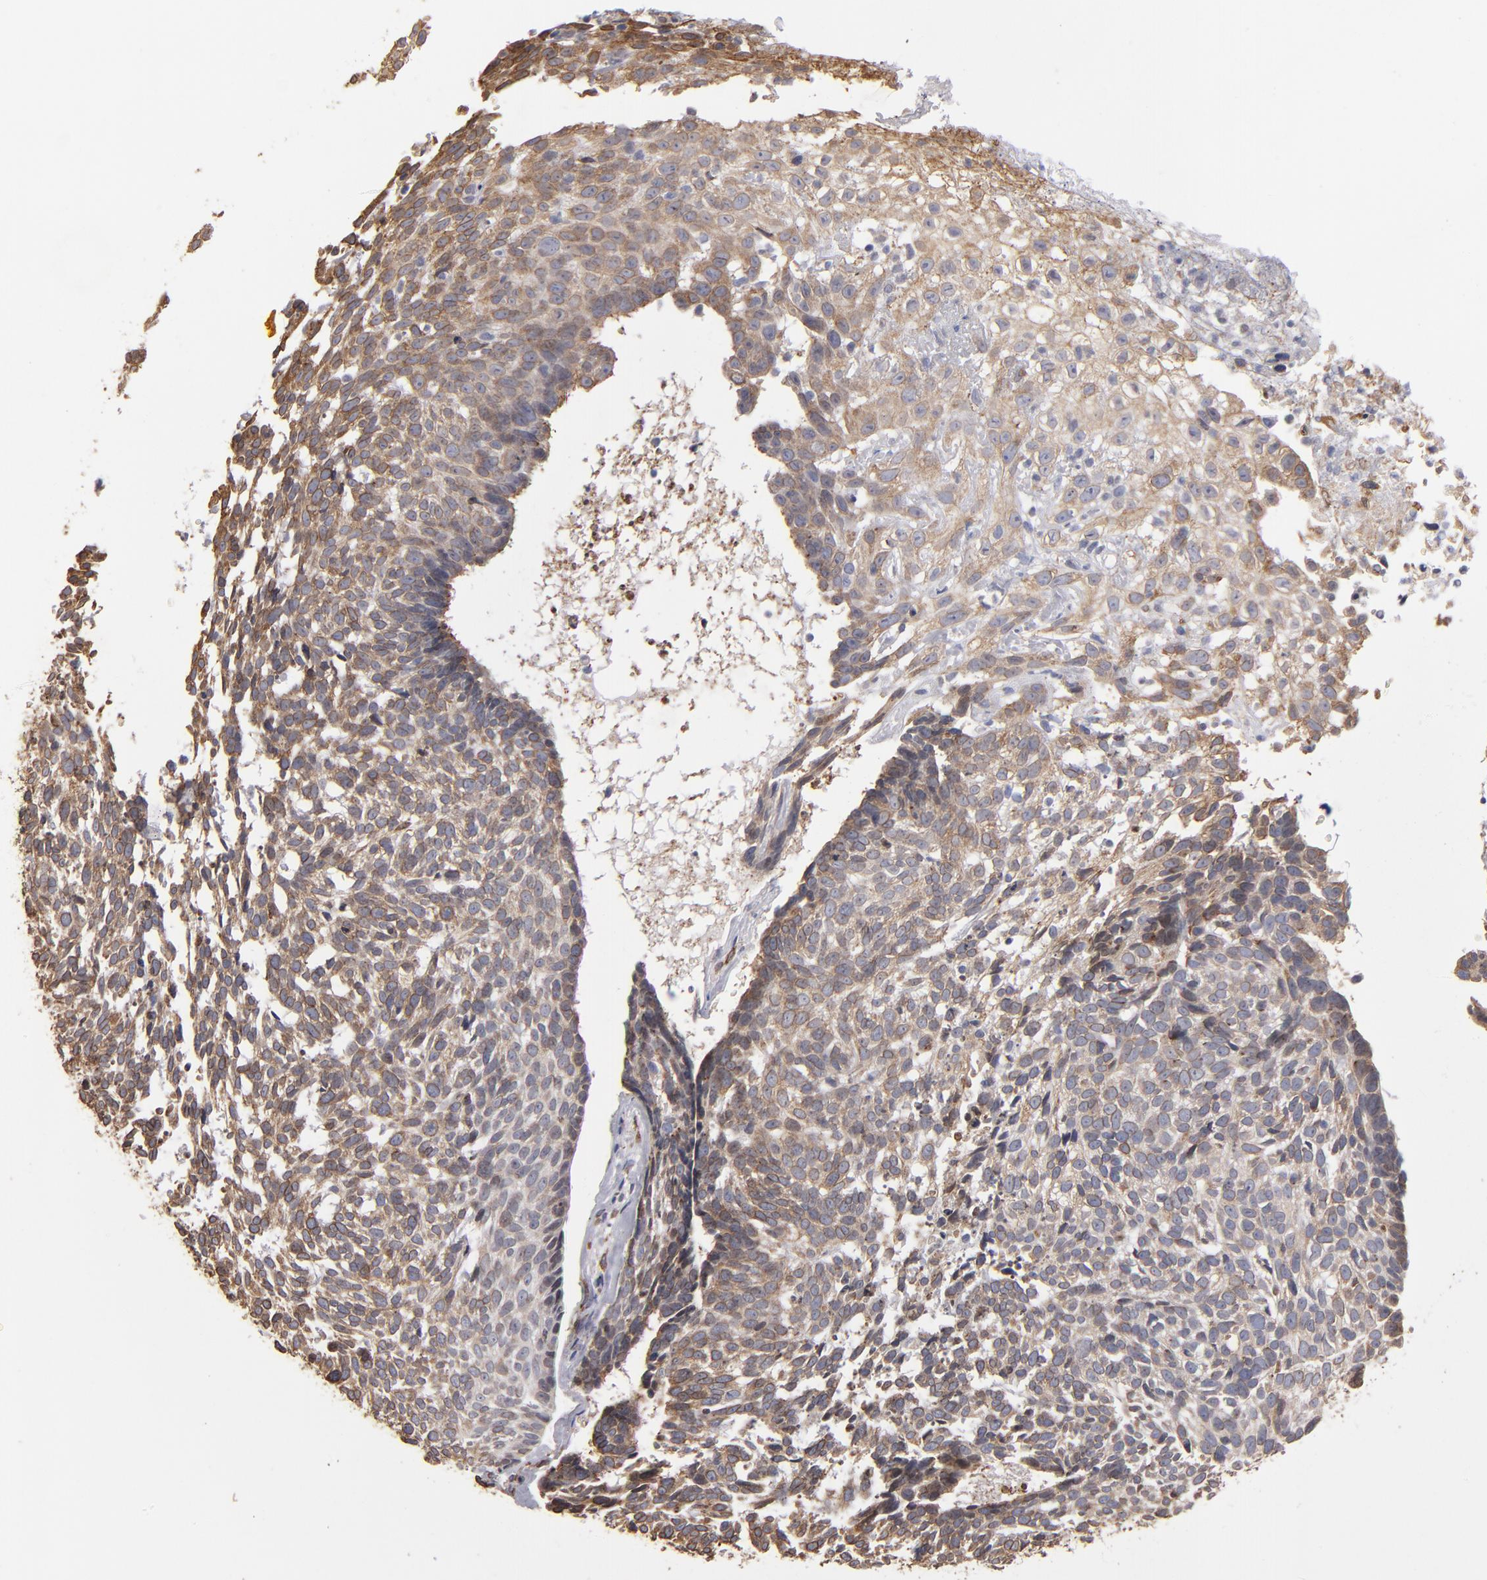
{"staining": {"intensity": "weak", "quantity": ">75%", "location": "cytoplasmic/membranous"}, "tissue": "skin cancer", "cell_type": "Tumor cells", "image_type": "cancer", "snomed": [{"axis": "morphology", "description": "Basal cell carcinoma"}, {"axis": "topography", "description": "Skin"}], "caption": "Immunohistochemical staining of human basal cell carcinoma (skin) exhibits low levels of weak cytoplasmic/membranous staining in about >75% of tumor cells.", "gene": "PGRMC1", "patient": {"sex": "male", "age": 72}}